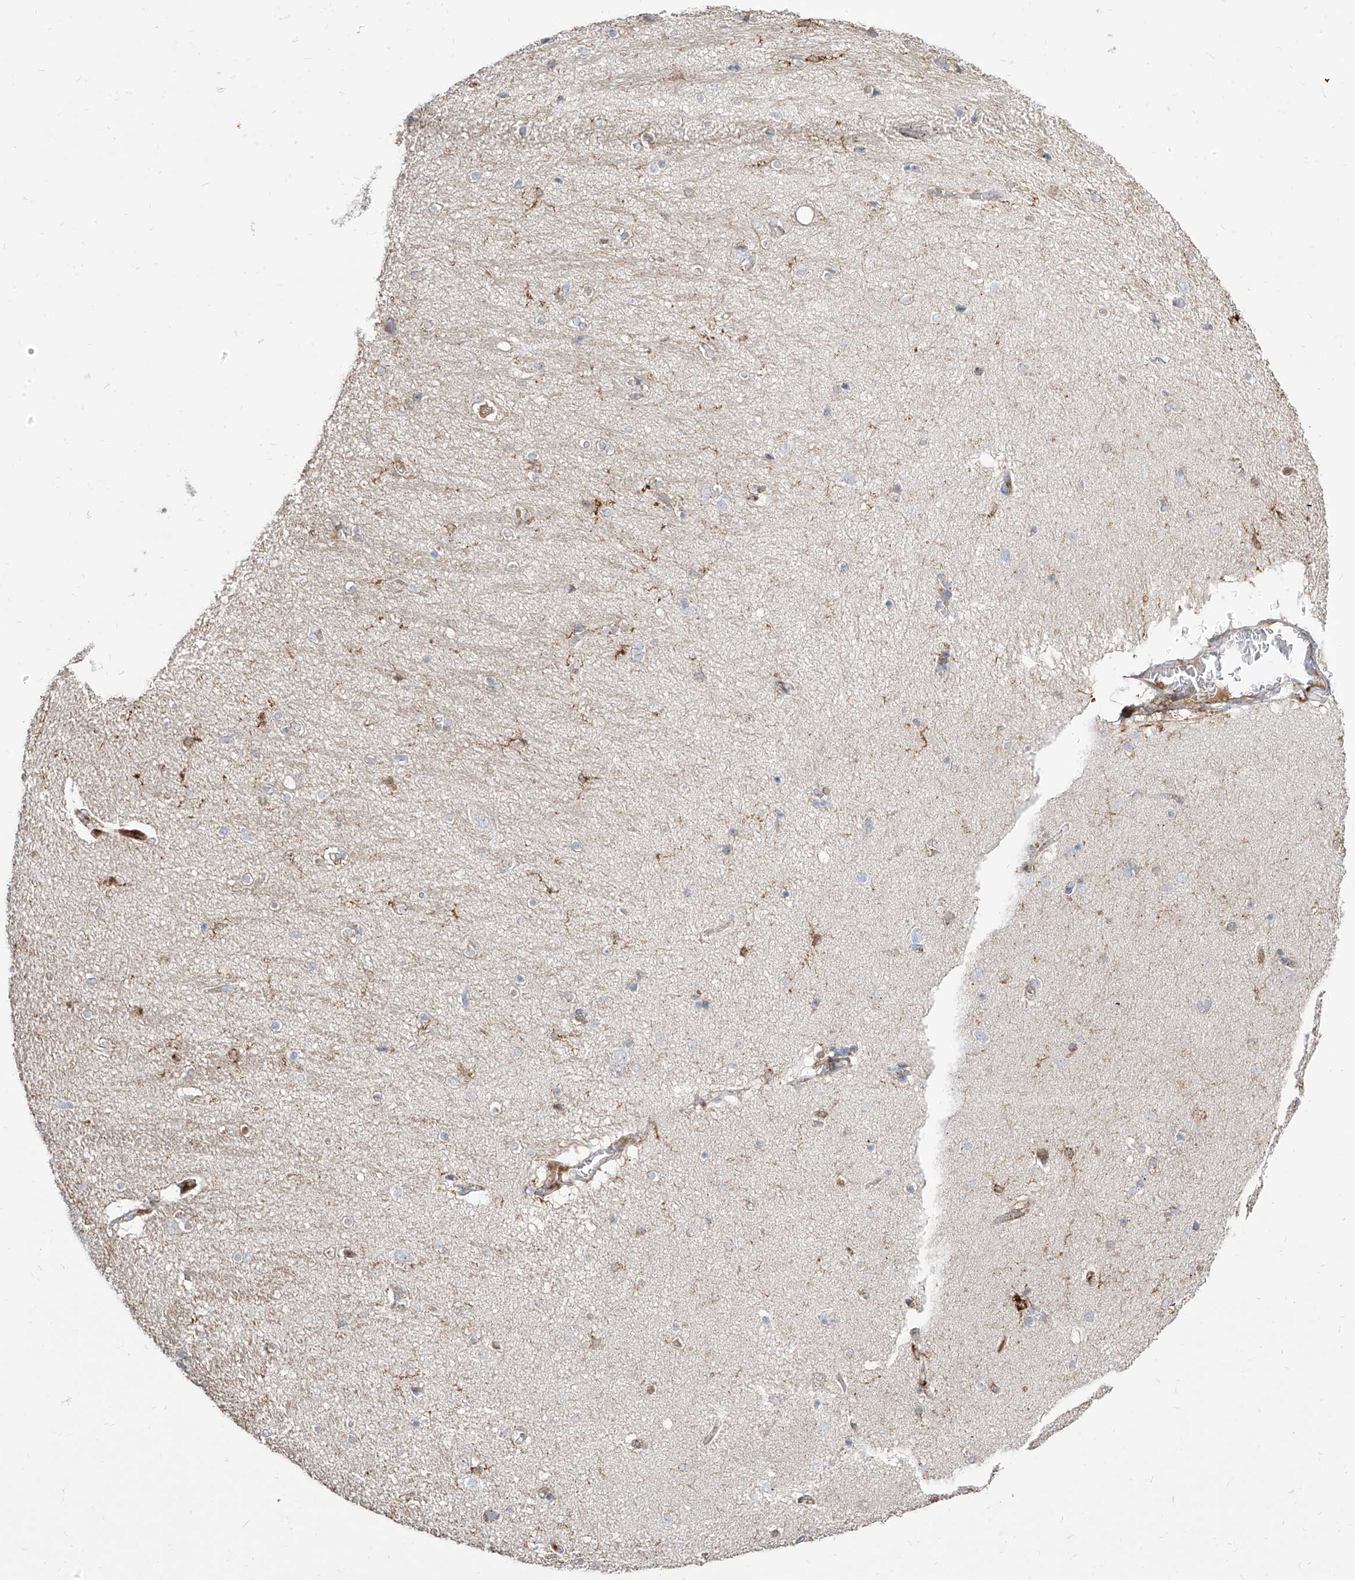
{"staining": {"intensity": "negative", "quantity": "none", "location": "none"}, "tissue": "hippocampus", "cell_type": "Glial cells", "image_type": "normal", "snomed": [{"axis": "morphology", "description": "Normal tissue, NOS"}, {"axis": "topography", "description": "Hippocampus"}], "caption": "DAB immunohistochemical staining of unremarkable human hippocampus reveals no significant staining in glial cells.", "gene": "KYNU", "patient": {"sex": "female", "age": 54}}